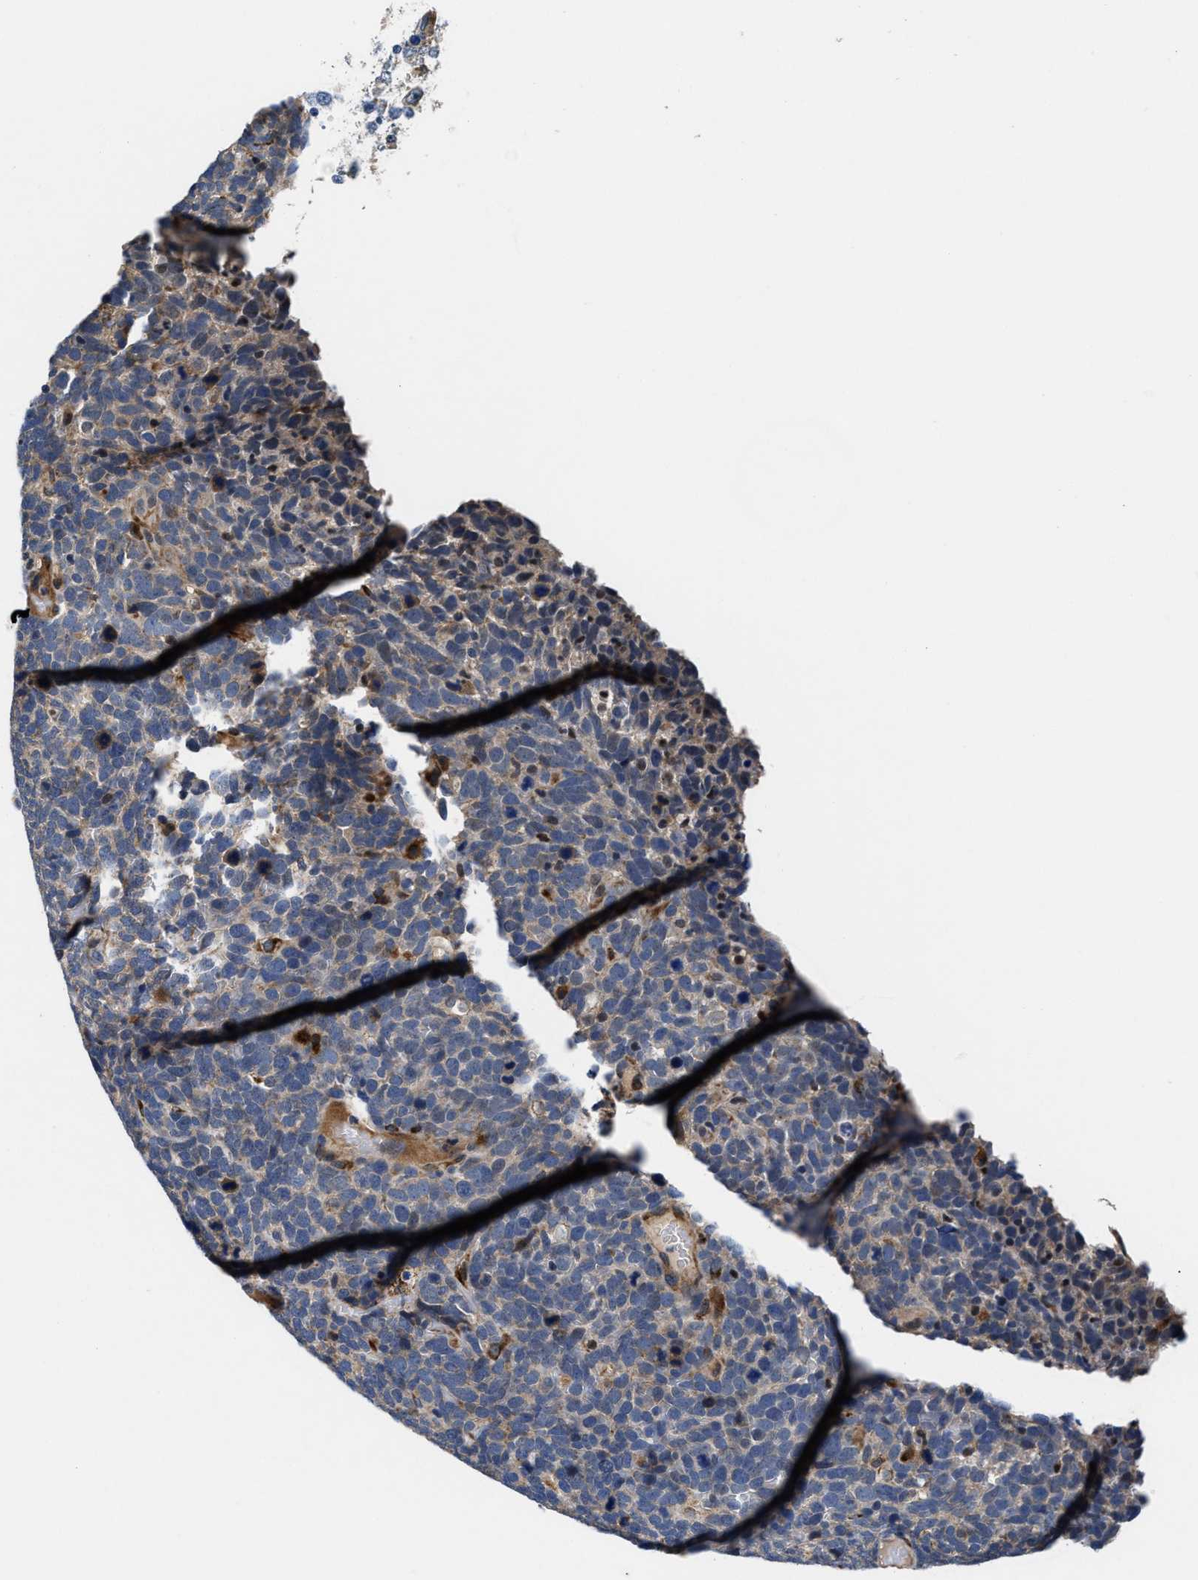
{"staining": {"intensity": "weak", "quantity": "25%-75%", "location": "cytoplasmic/membranous"}, "tissue": "urothelial cancer", "cell_type": "Tumor cells", "image_type": "cancer", "snomed": [{"axis": "morphology", "description": "Urothelial carcinoma, High grade"}, {"axis": "topography", "description": "Urinary bladder"}], "caption": "Immunohistochemical staining of high-grade urothelial carcinoma shows weak cytoplasmic/membranous protein positivity in about 25%-75% of tumor cells. Nuclei are stained in blue.", "gene": "SLC12A2", "patient": {"sex": "female", "age": 82}}